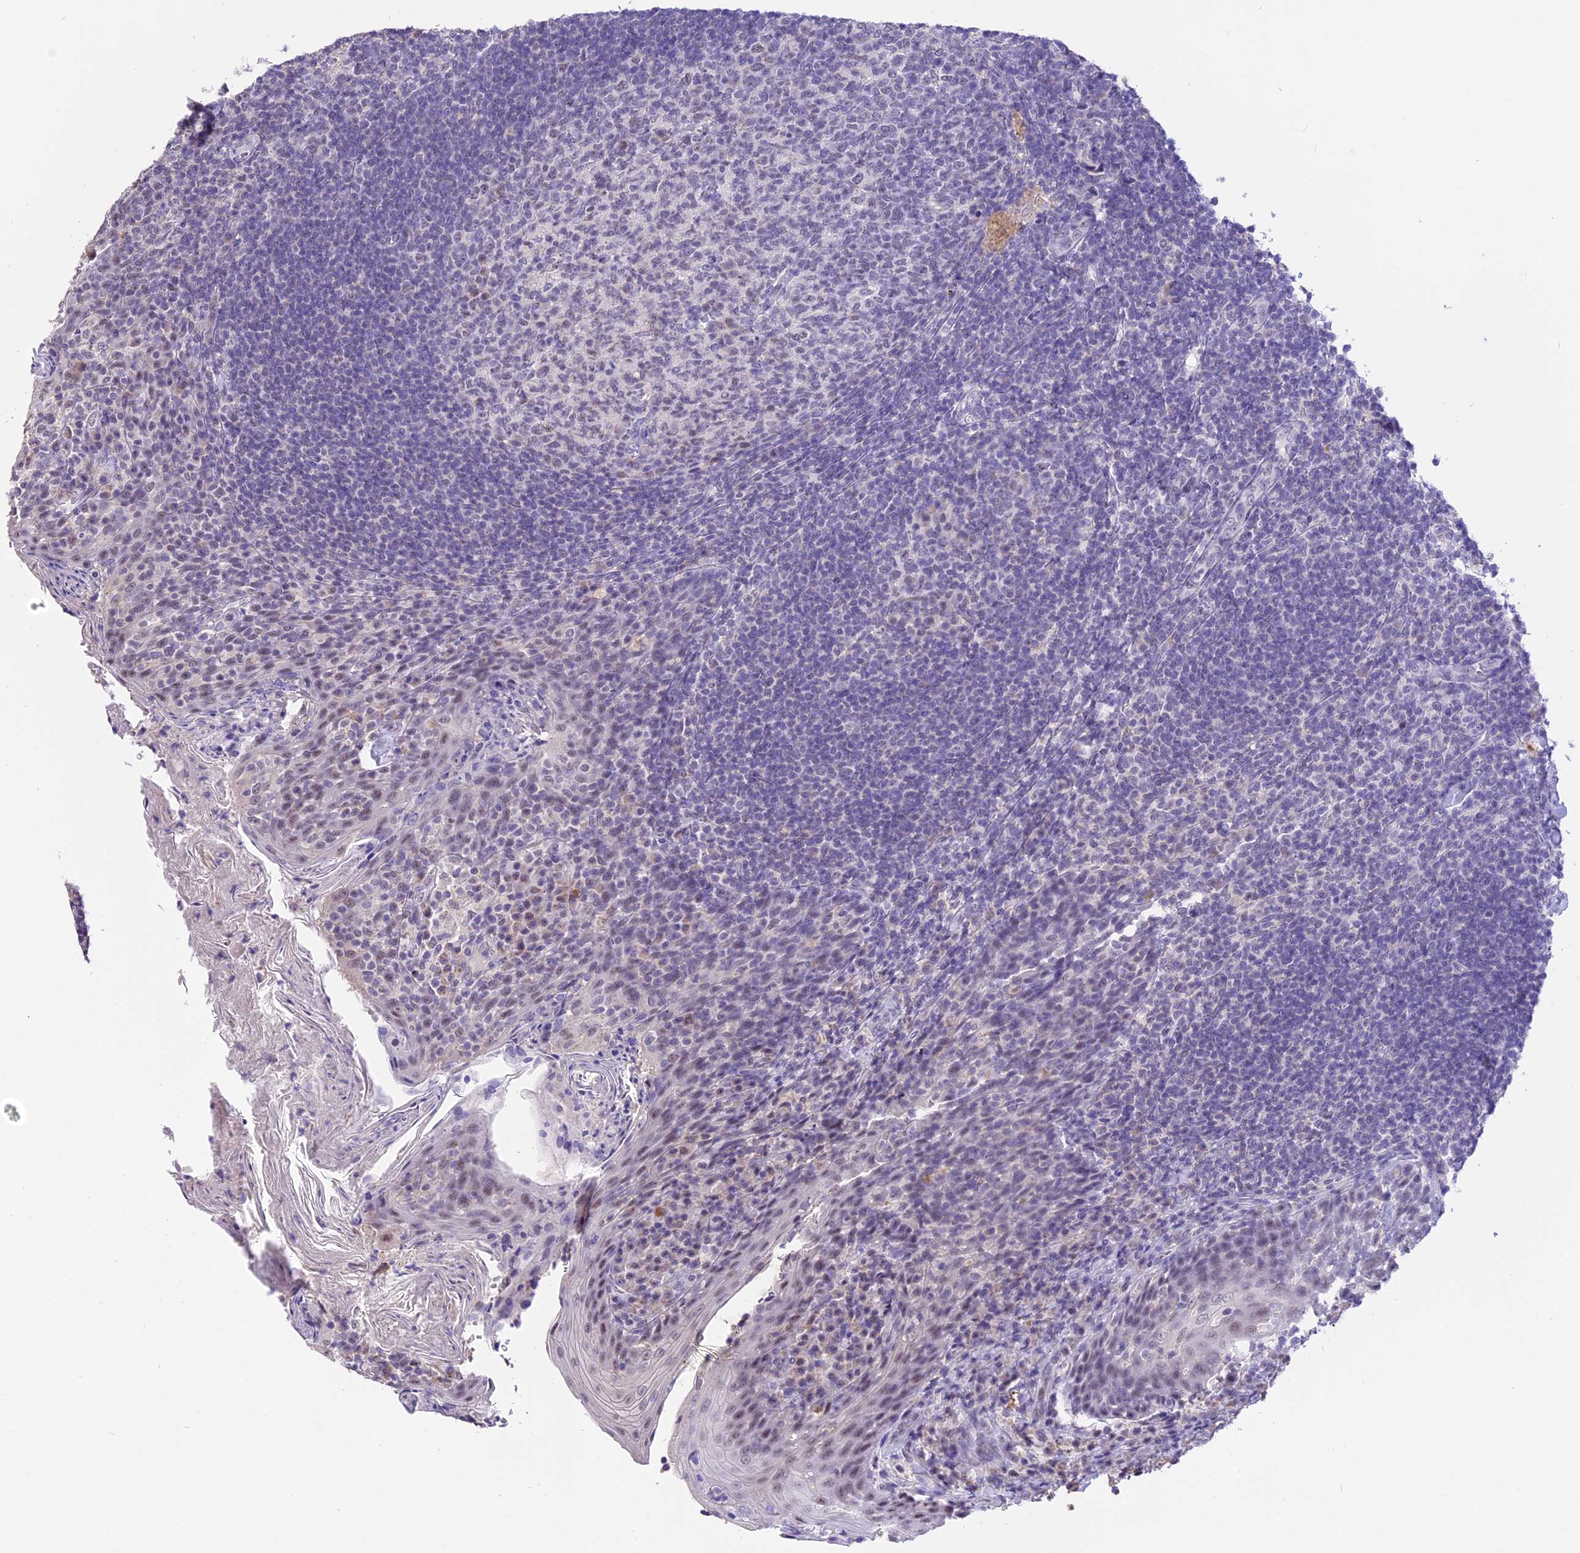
{"staining": {"intensity": "negative", "quantity": "none", "location": "none"}, "tissue": "tonsil", "cell_type": "Germinal center cells", "image_type": "normal", "snomed": [{"axis": "morphology", "description": "Normal tissue, NOS"}, {"axis": "topography", "description": "Tonsil"}], "caption": "This is a histopathology image of immunohistochemistry (IHC) staining of unremarkable tonsil, which shows no positivity in germinal center cells. (IHC, brightfield microscopy, high magnification).", "gene": "AHSP", "patient": {"sex": "female", "age": 10}}